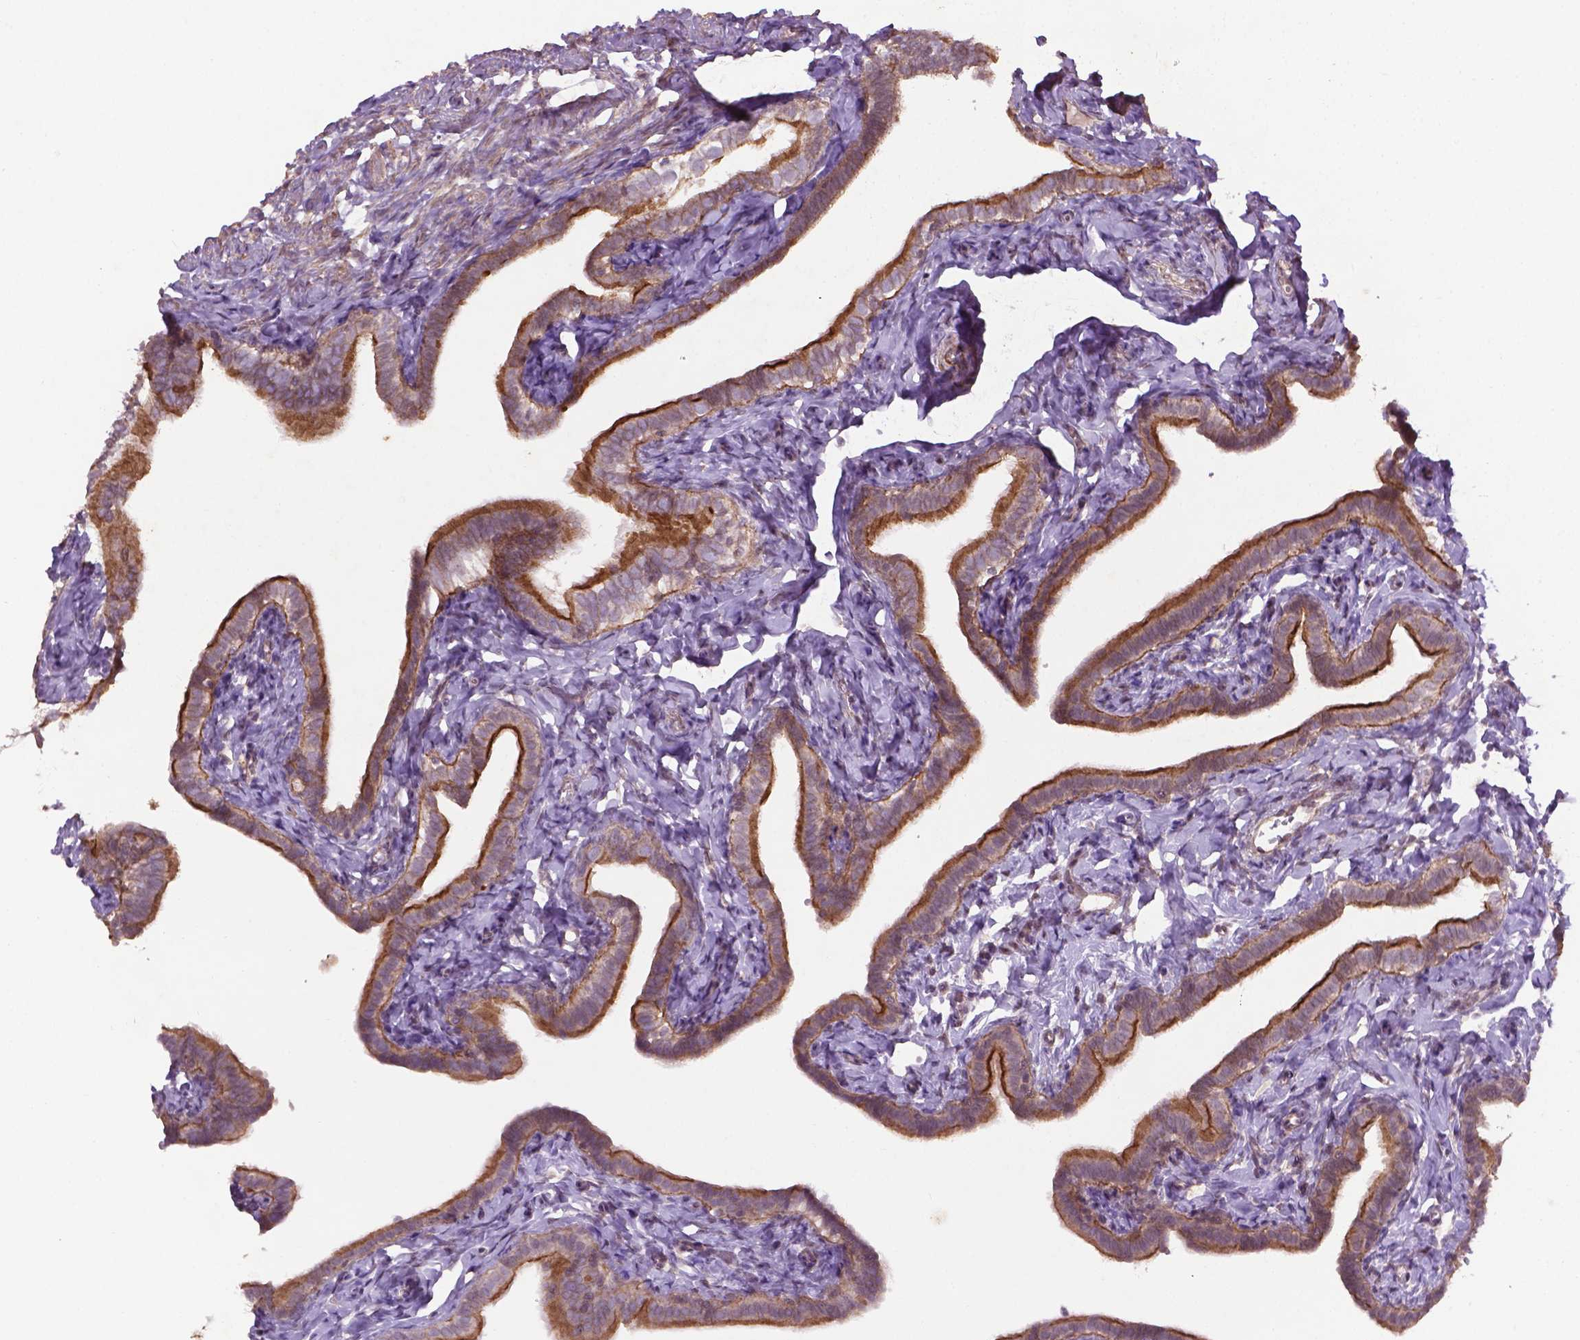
{"staining": {"intensity": "strong", "quantity": "25%-75%", "location": "cytoplasmic/membranous"}, "tissue": "fallopian tube", "cell_type": "Glandular cells", "image_type": "normal", "snomed": [{"axis": "morphology", "description": "Normal tissue, NOS"}, {"axis": "topography", "description": "Fallopian tube"}], "caption": "DAB immunohistochemical staining of unremarkable human fallopian tube shows strong cytoplasmic/membranous protein expression in approximately 25%-75% of glandular cells.", "gene": "TCHP", "patient": {"sex": "female", "age": 41}}